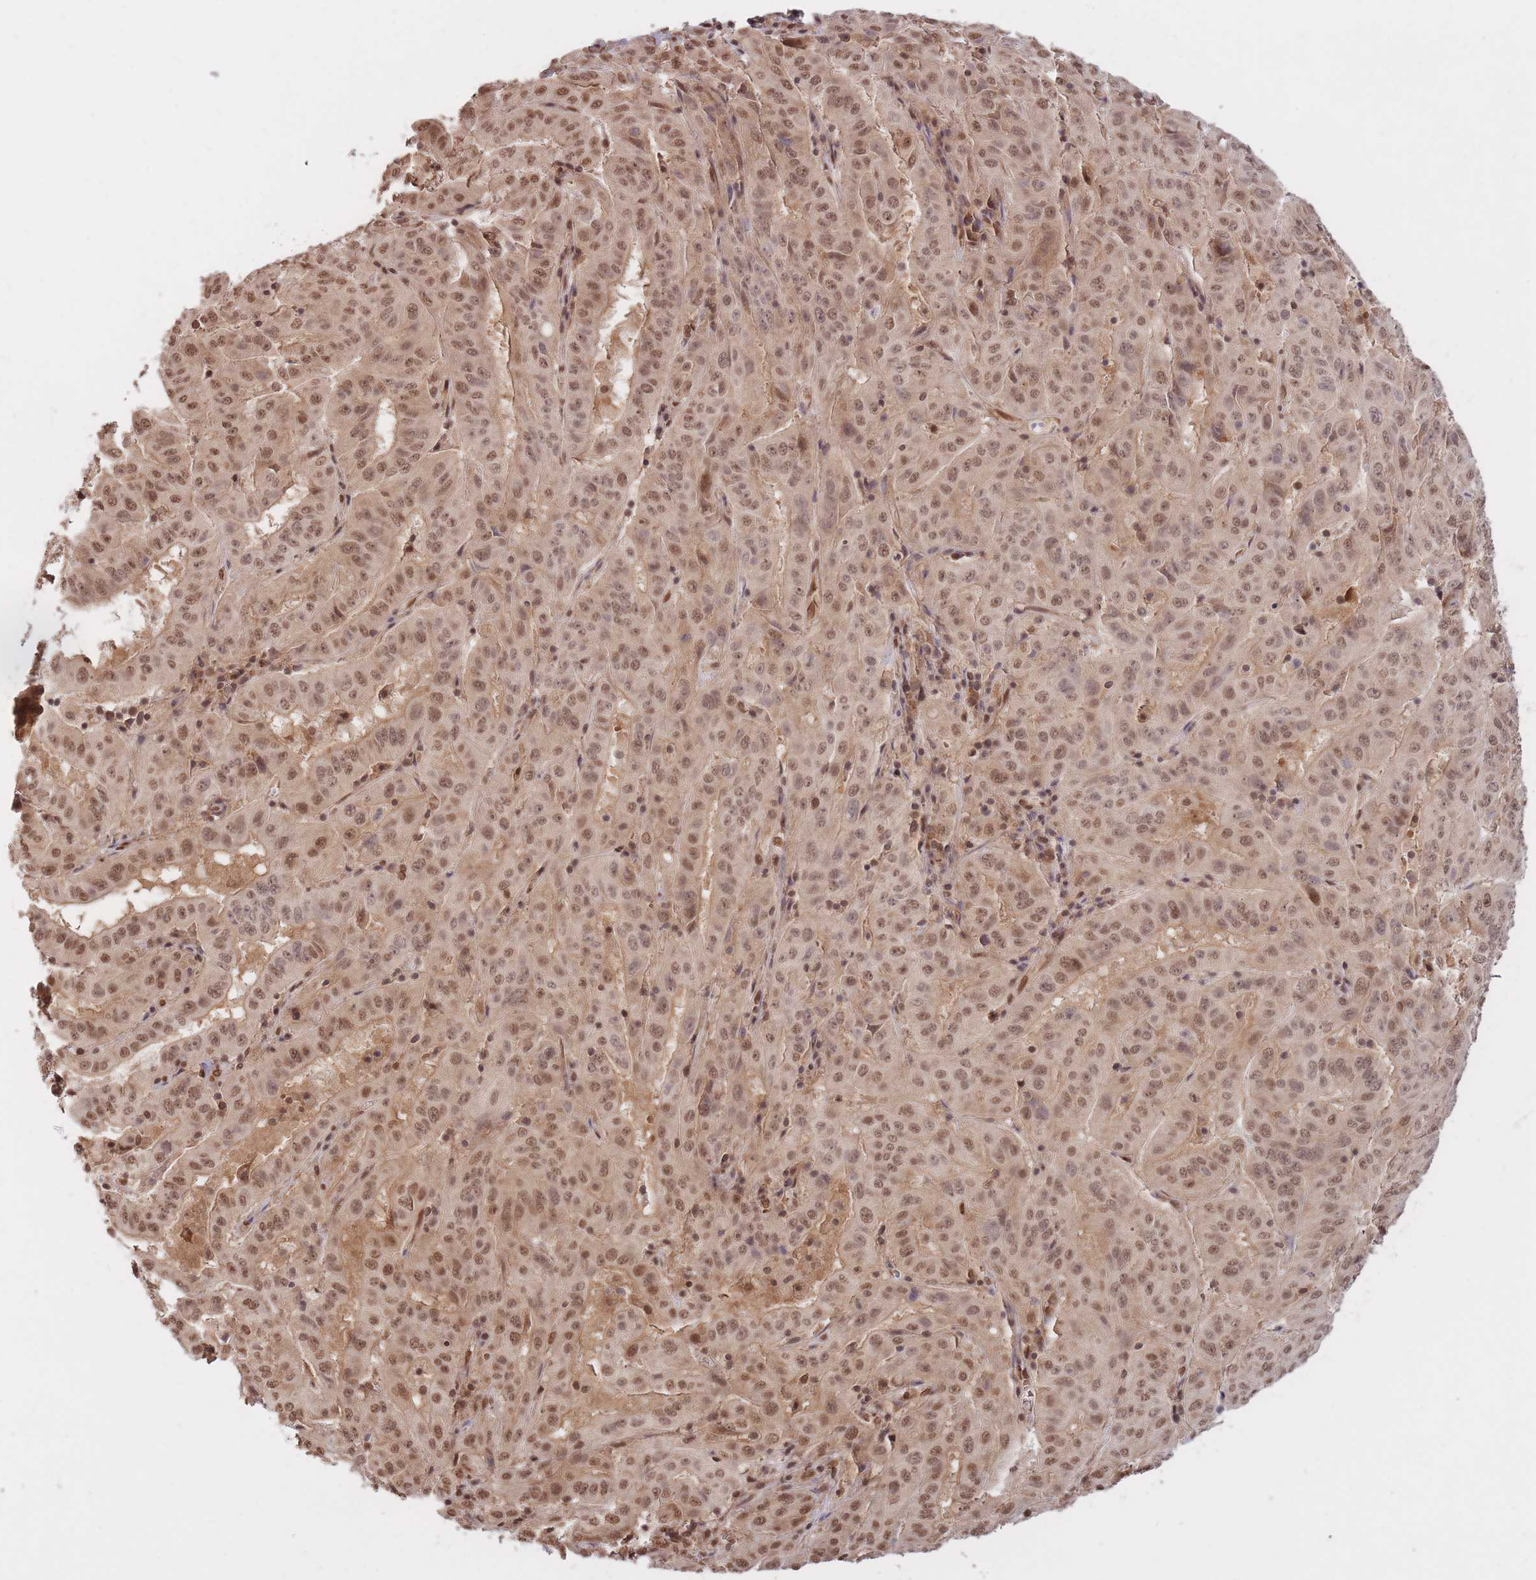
{"staining": {"intensity": "moderate", "quantity": ">75%", "location": "nuclear"}, "tissue": "pancreatic cancer", "cell_type": "Tumor cells", "image_type": "cancer", "snomed": [{"axis": "morphology", "description": "Adenocarcinoma, NOS"}, {"axis": "topography", "description": "Pancreas"}], "caption": "Protein positivity by IHC reveals moderate nuclear expression in approximately >75% of tumor cells in pancreatic cancer.", "gene": "SRA1", "patient": {"sex": "male", "age": 63}}